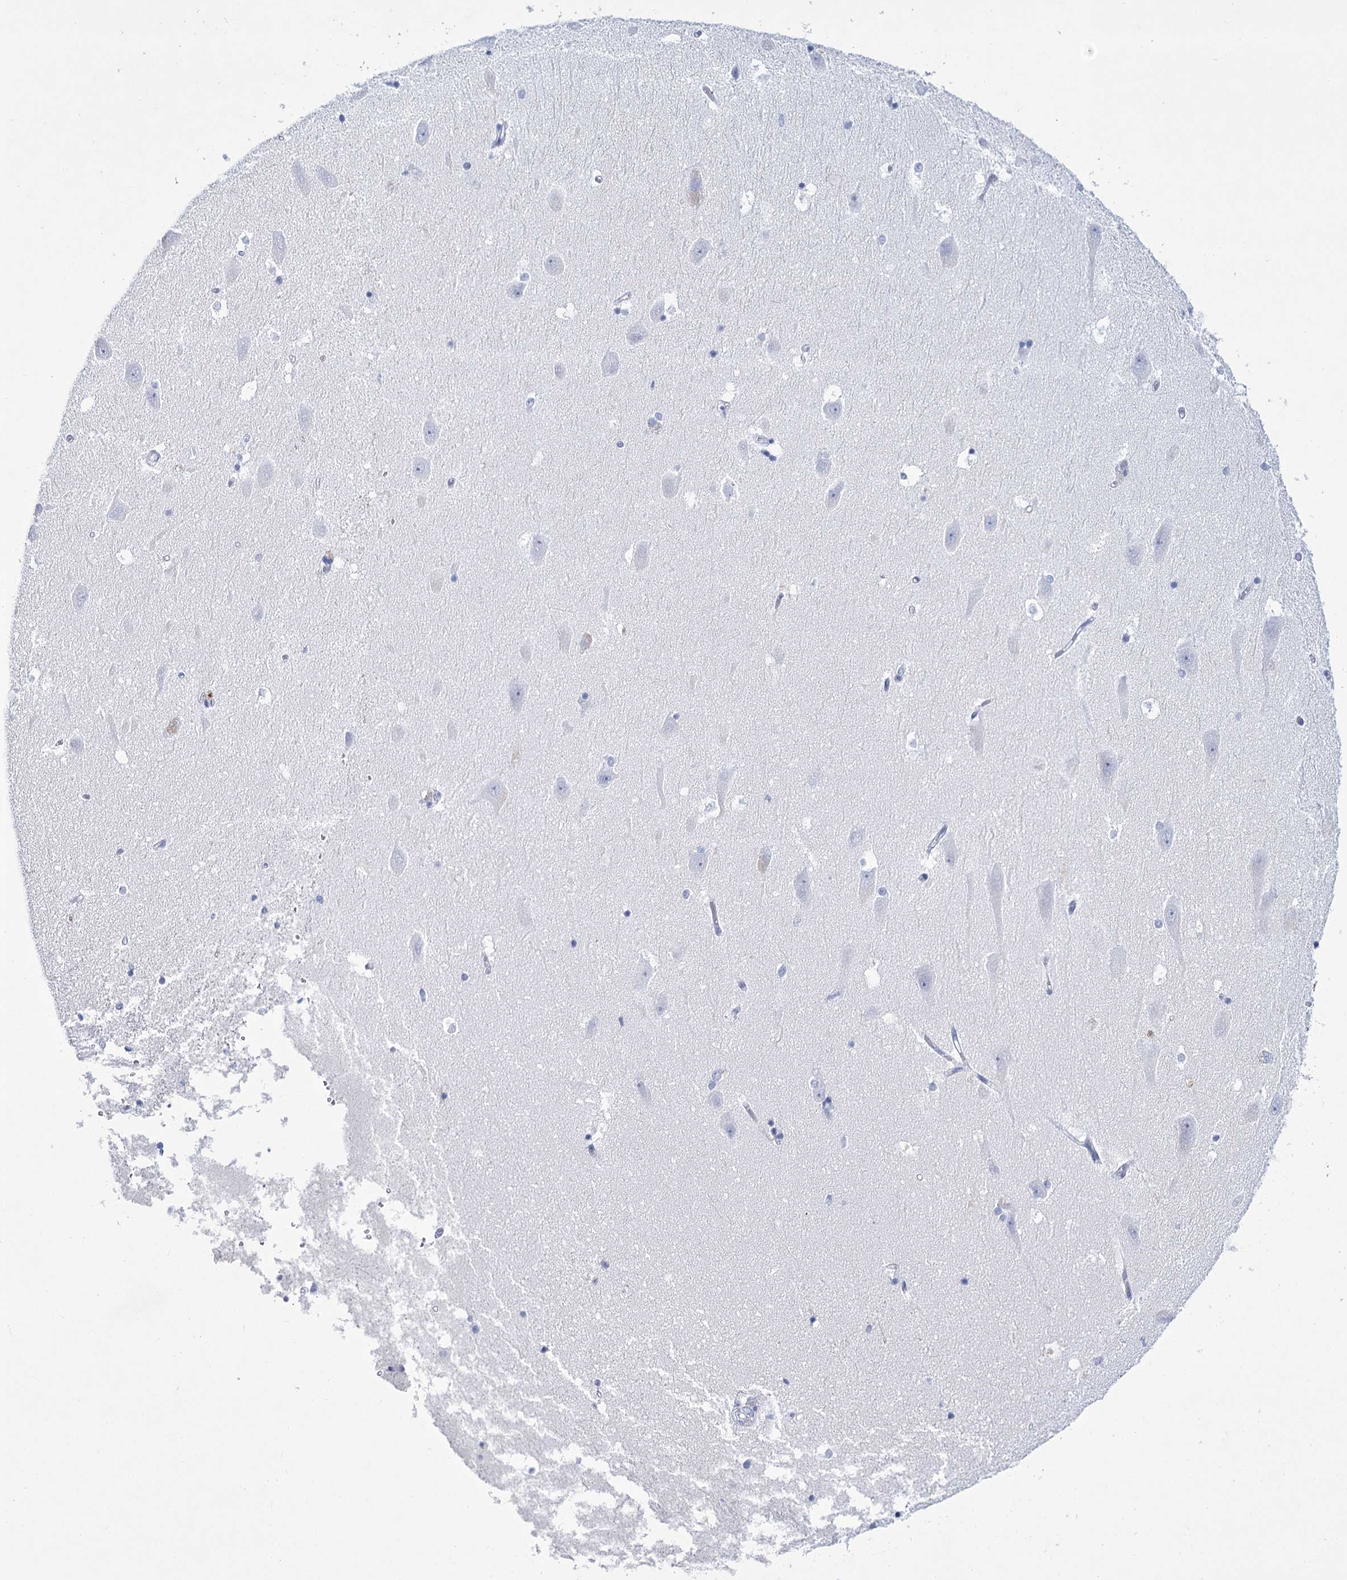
{"staining": {"intensity": "negative", "quantity": "none", "location": "none"}, "tissue": "hippocampus", "cell_type": "Glial cells", "image_type": "normal", "snomed": [{"axis": "morphology", "description": "Normal tissue, NOS"}, {"axis": "topography", "description": "Hippocampus"}], "caption": "The immunohistochemistry histopathology image has no significant positivity in glial cells of hippocampus.", "gene": "RNF186", "patient": {"sex": "male", "age": 45}}